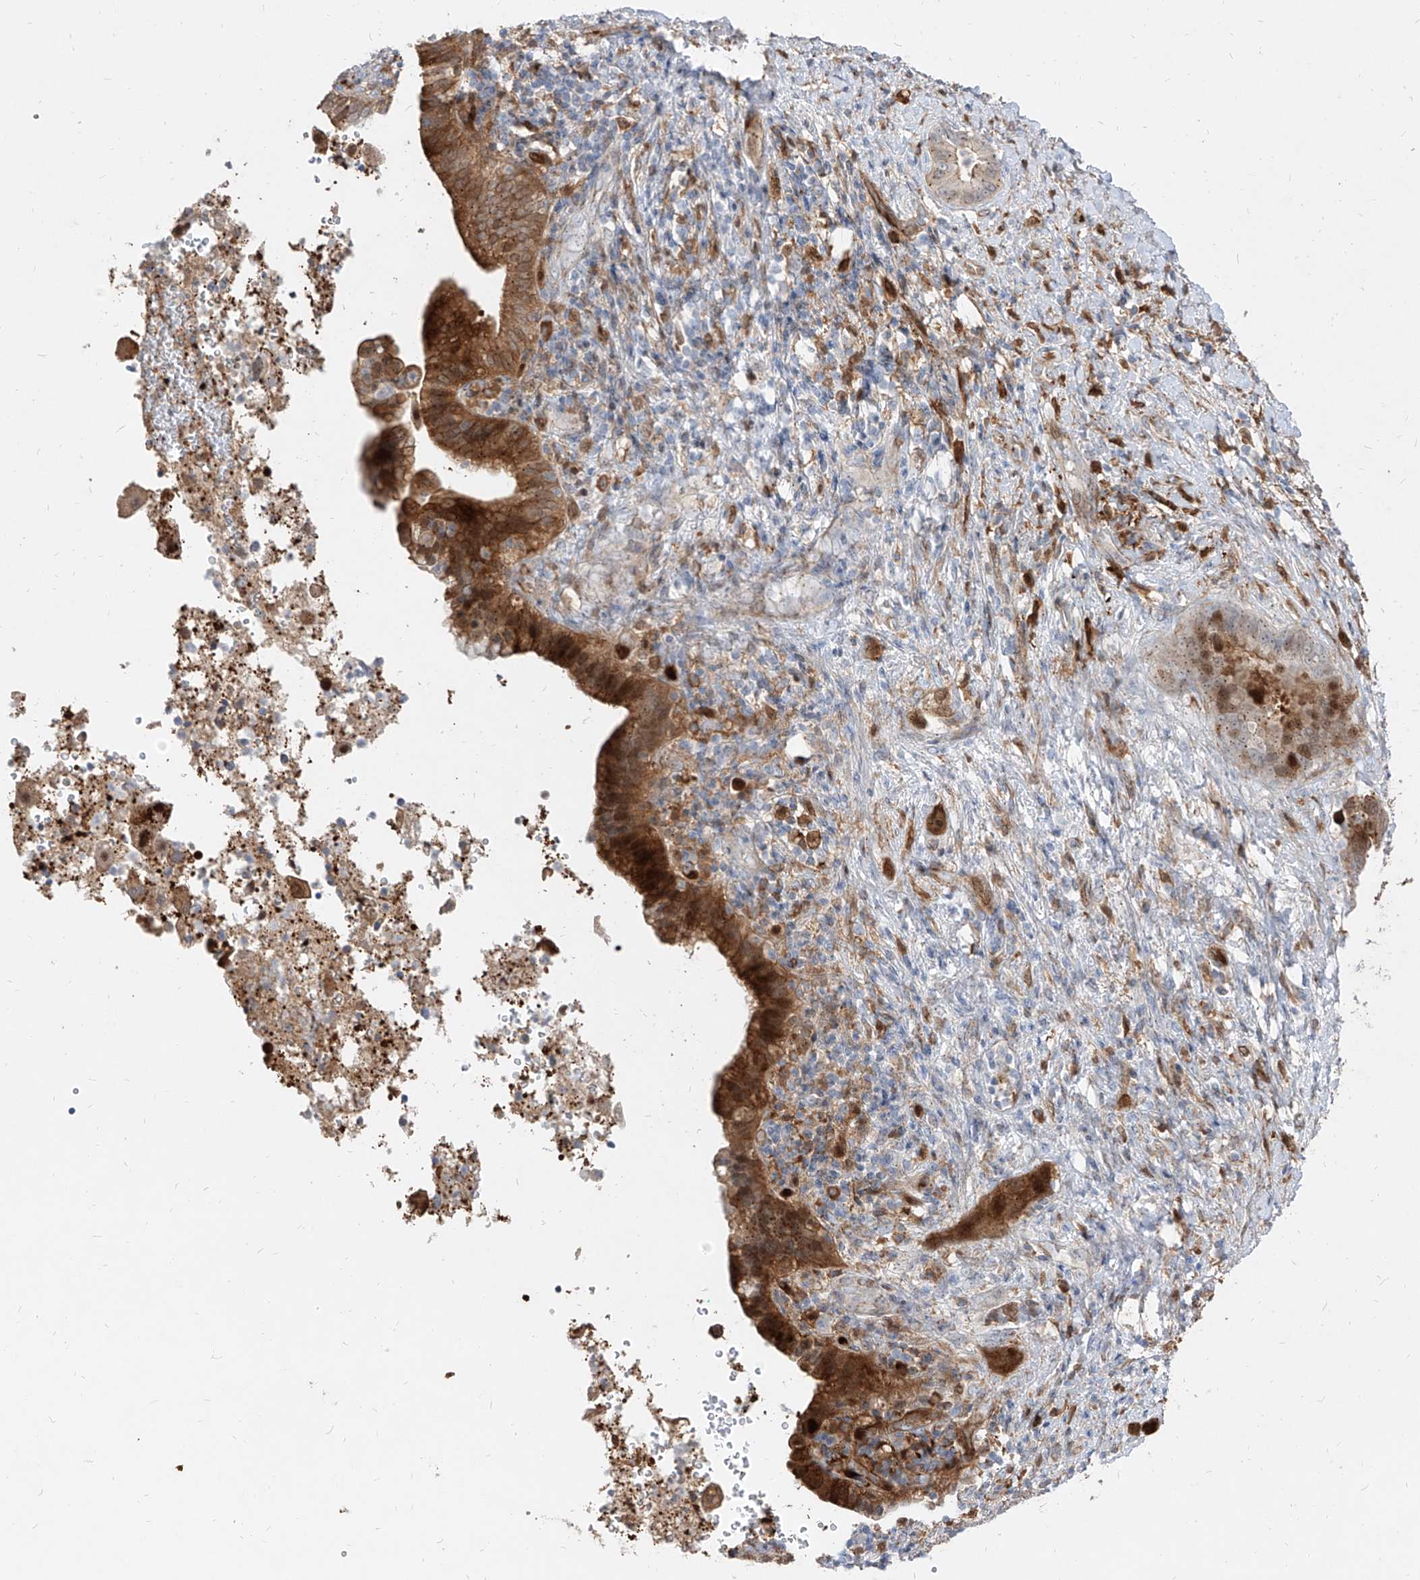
{"staining": {"intensity": "strong", "quantity": ">75%", "location": "cytoplasmic/membranous"}, "tissue": "liver cancer", "cell_type": "Tumor cells", "image_type": "cancer", "snomed": [{"axis": "morphology", "description": "Cholangiocarcinoma"}, {"axis": "topography", "description": "Liver"}], "caption": "Protein staining exhibits strong cytoplasmic/membranous positivity in about >75% of tumor cells in liver cholangiocarcinoma.", "gene": "KYNU", "patient": {"sex": "female", "age": 54}}